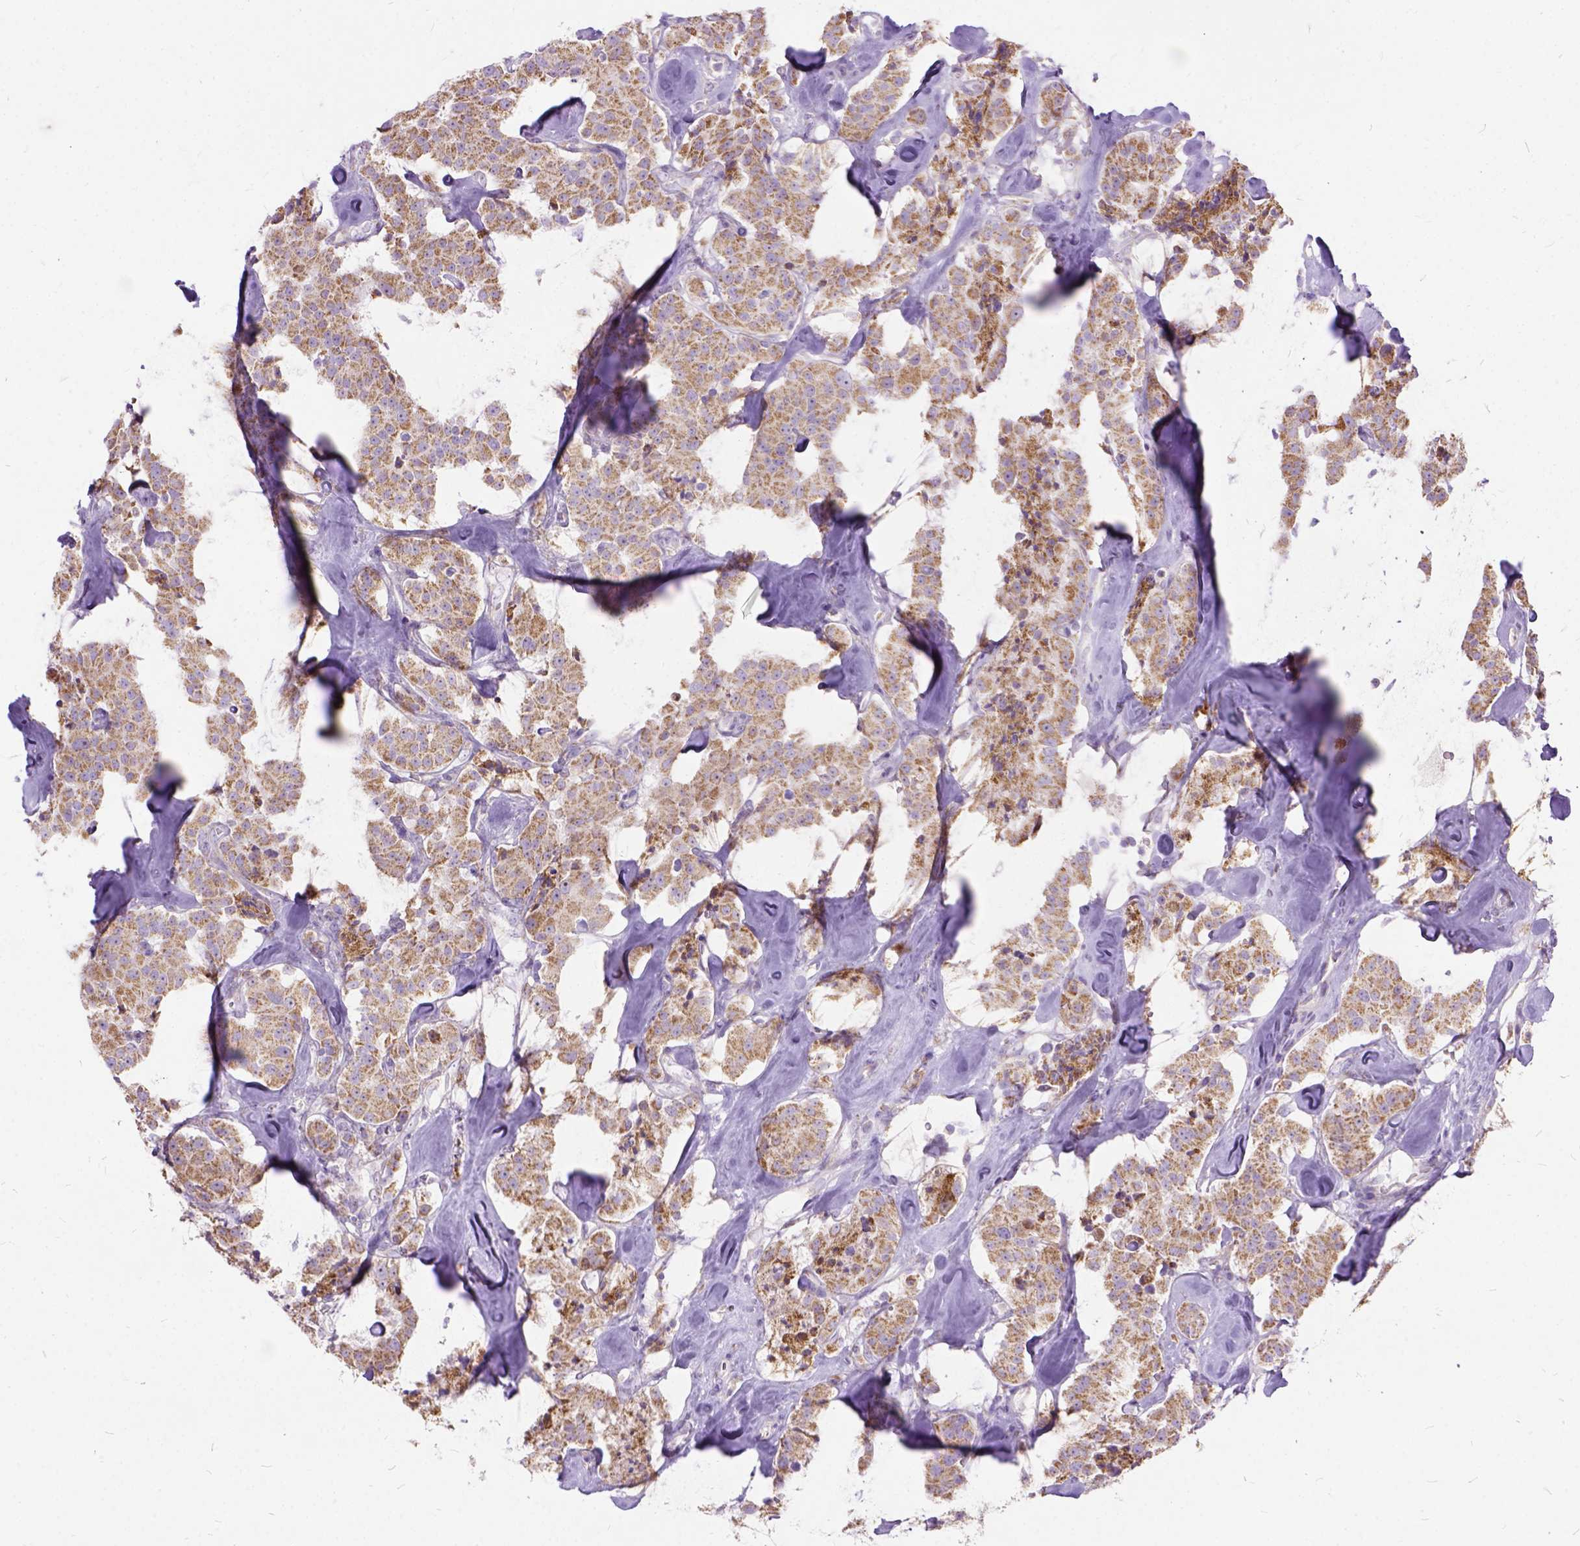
{"staining": {"intensity": "moderate", "quantity": ">75%", "location": "cytoplasmic/membranous"}, "tissue": "carcinoid", "cell_type": "Tumor cells", "image_type": "cancer", "snomed": [{"axis": "morphology", "description": "Carcinoid, malignant, NOS"}, {"axis": "topography", "description": "Pancreas"}], "caption": "Malignant carcinoid was stained to show a protein in brown. There is medium levels of moderate cytoplasmic/membranous positivity in approximately >75% of tumor cells.", "gene": "CTAG2", "patient": {"sex": "male", "age": 41}}